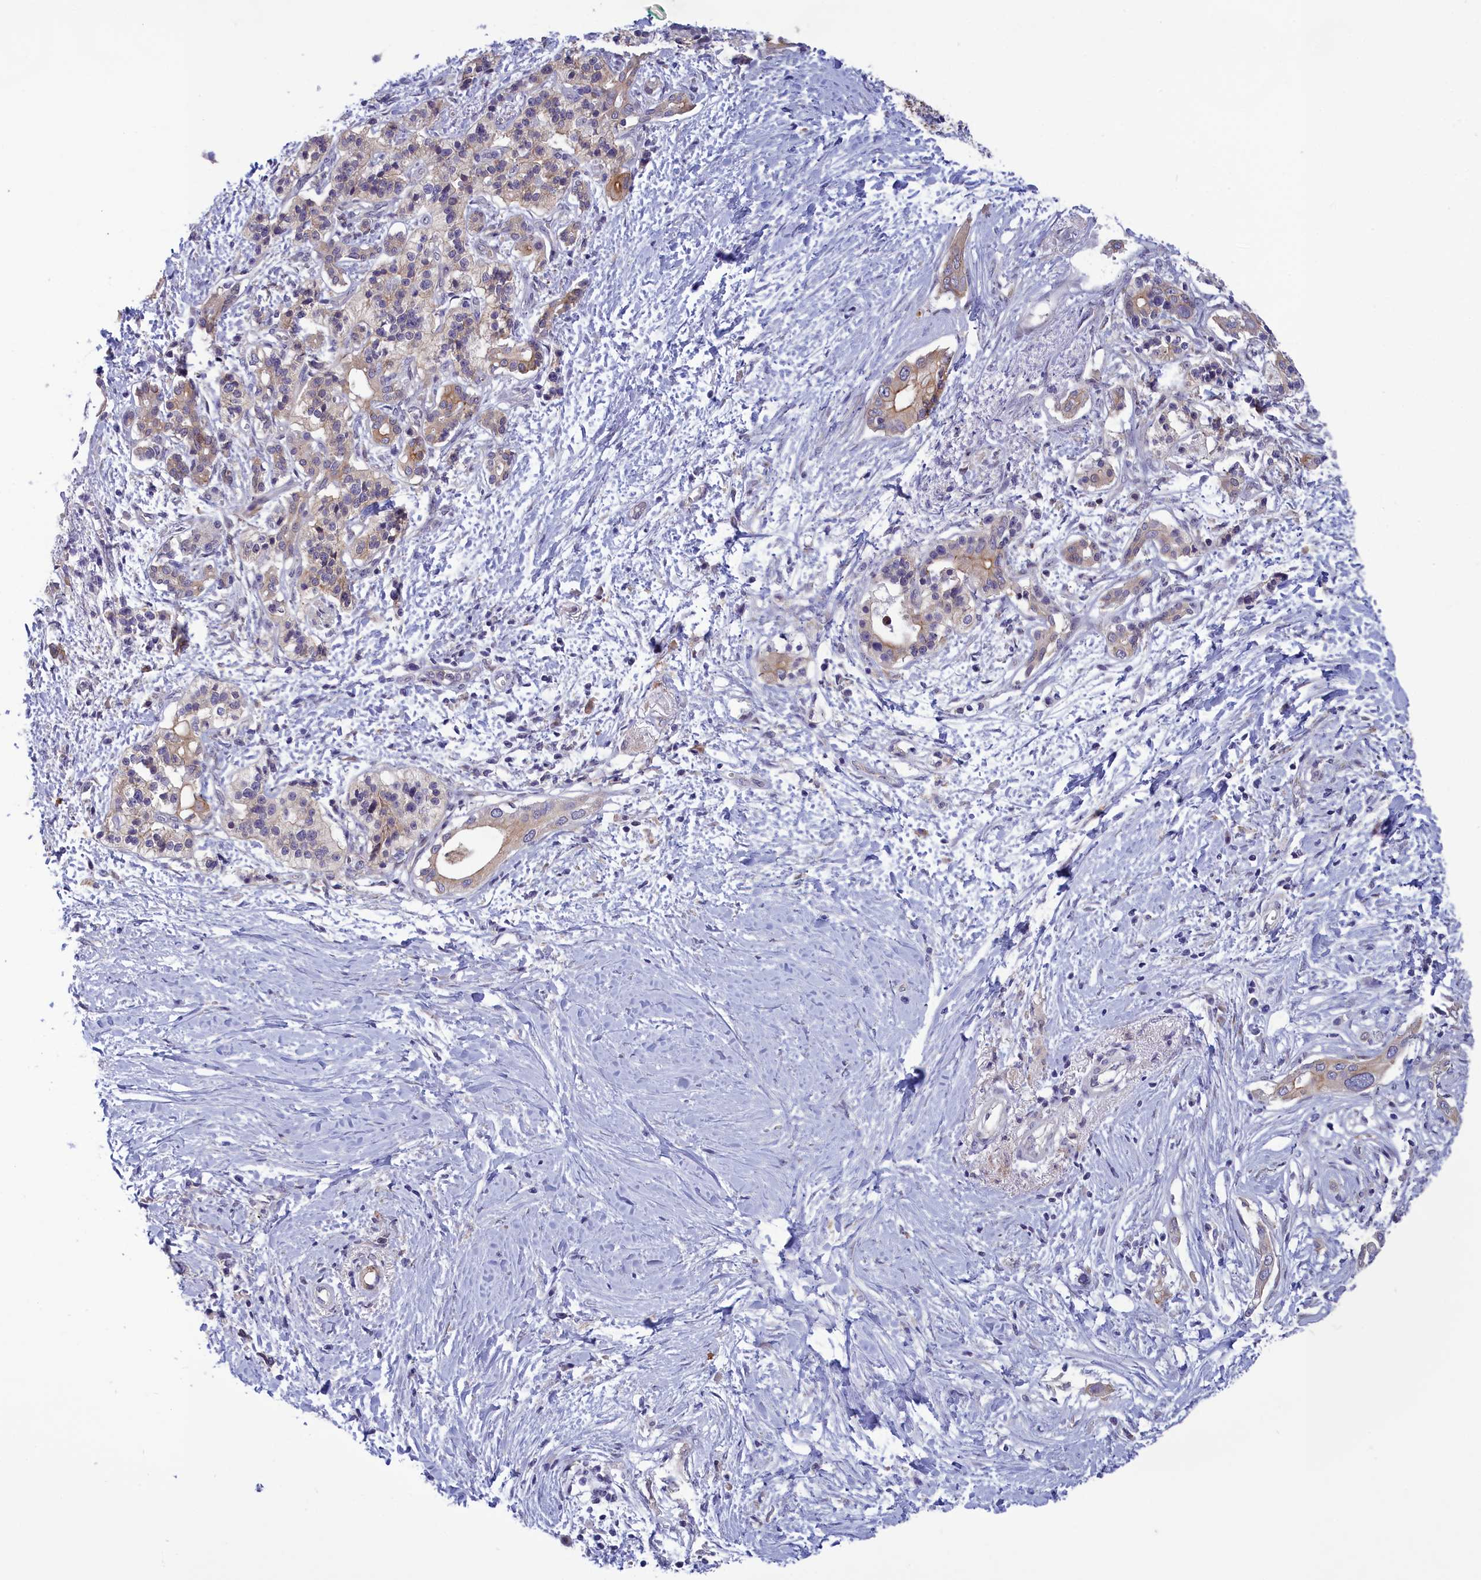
{"staining": {"intensity": "weak", "quantity": "25%-75%", "location": "cytoplasmic/membranous"}, "tissue": "pancreatic cancer", "cell_type": "Tumor cells", "image_type": "cancer", "snomed": [{"axis": "morphology", "description": "Normal tissue, NOS"}, {"axis": "morphology", "description": "Adenocarcinoma, NOS"}, {"axis": "topography", "description": "Pancreas"}, {"axis": "topography", "description": "Peripheral nerve tissue"}], "caption": "Protein positivity by IHC displays weak cytoplasmic/membranous staining in about 25%-75% of tumor cells in pancreatic adenocarcinoma.", "gene": "CORO2A", "patient": {"sex": "male", "age": 59}}